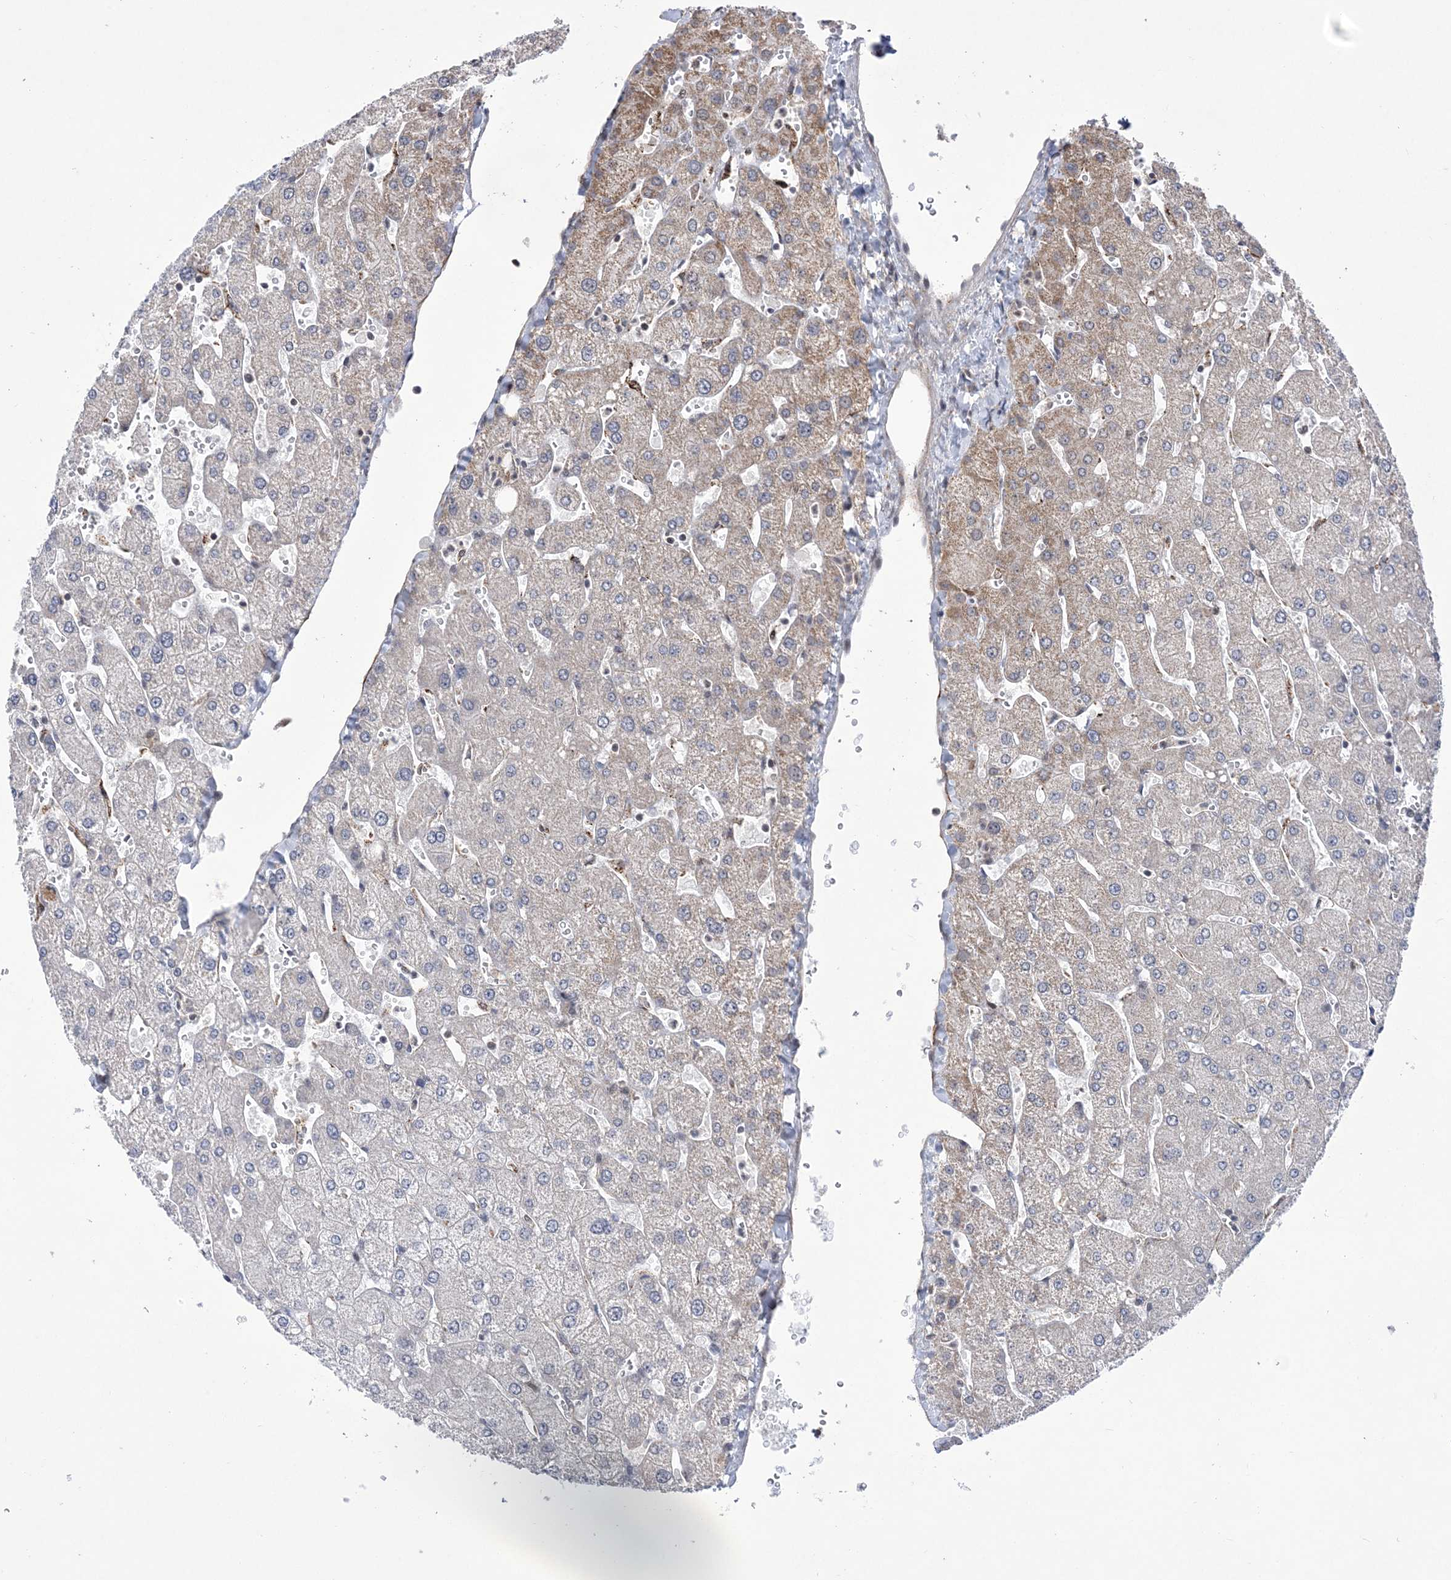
{"staining": {"intensity": "negative", "quantity": "none", "location": "none"}, "tissue": "liver", "cell_type": "Cholangiocytes", "image_type": "normal", "snomed": [{"axis": "morphology", "description": "Normal tissue, NOS"}, {"axis": "topography", "description": "Liver"}], "caption": "Immunohistochemical staining of benign liver demonstrates no significant positivity in cholangiocytes. Brightfield microscopy of immunohistochemistry stained with DAB (3,3'-diaminobenzidine) (brown) and hematoxylin (blue), captured at high magnification.", "gene": "BOD1L1", "patient": {"sex": "male", "age": 55}}